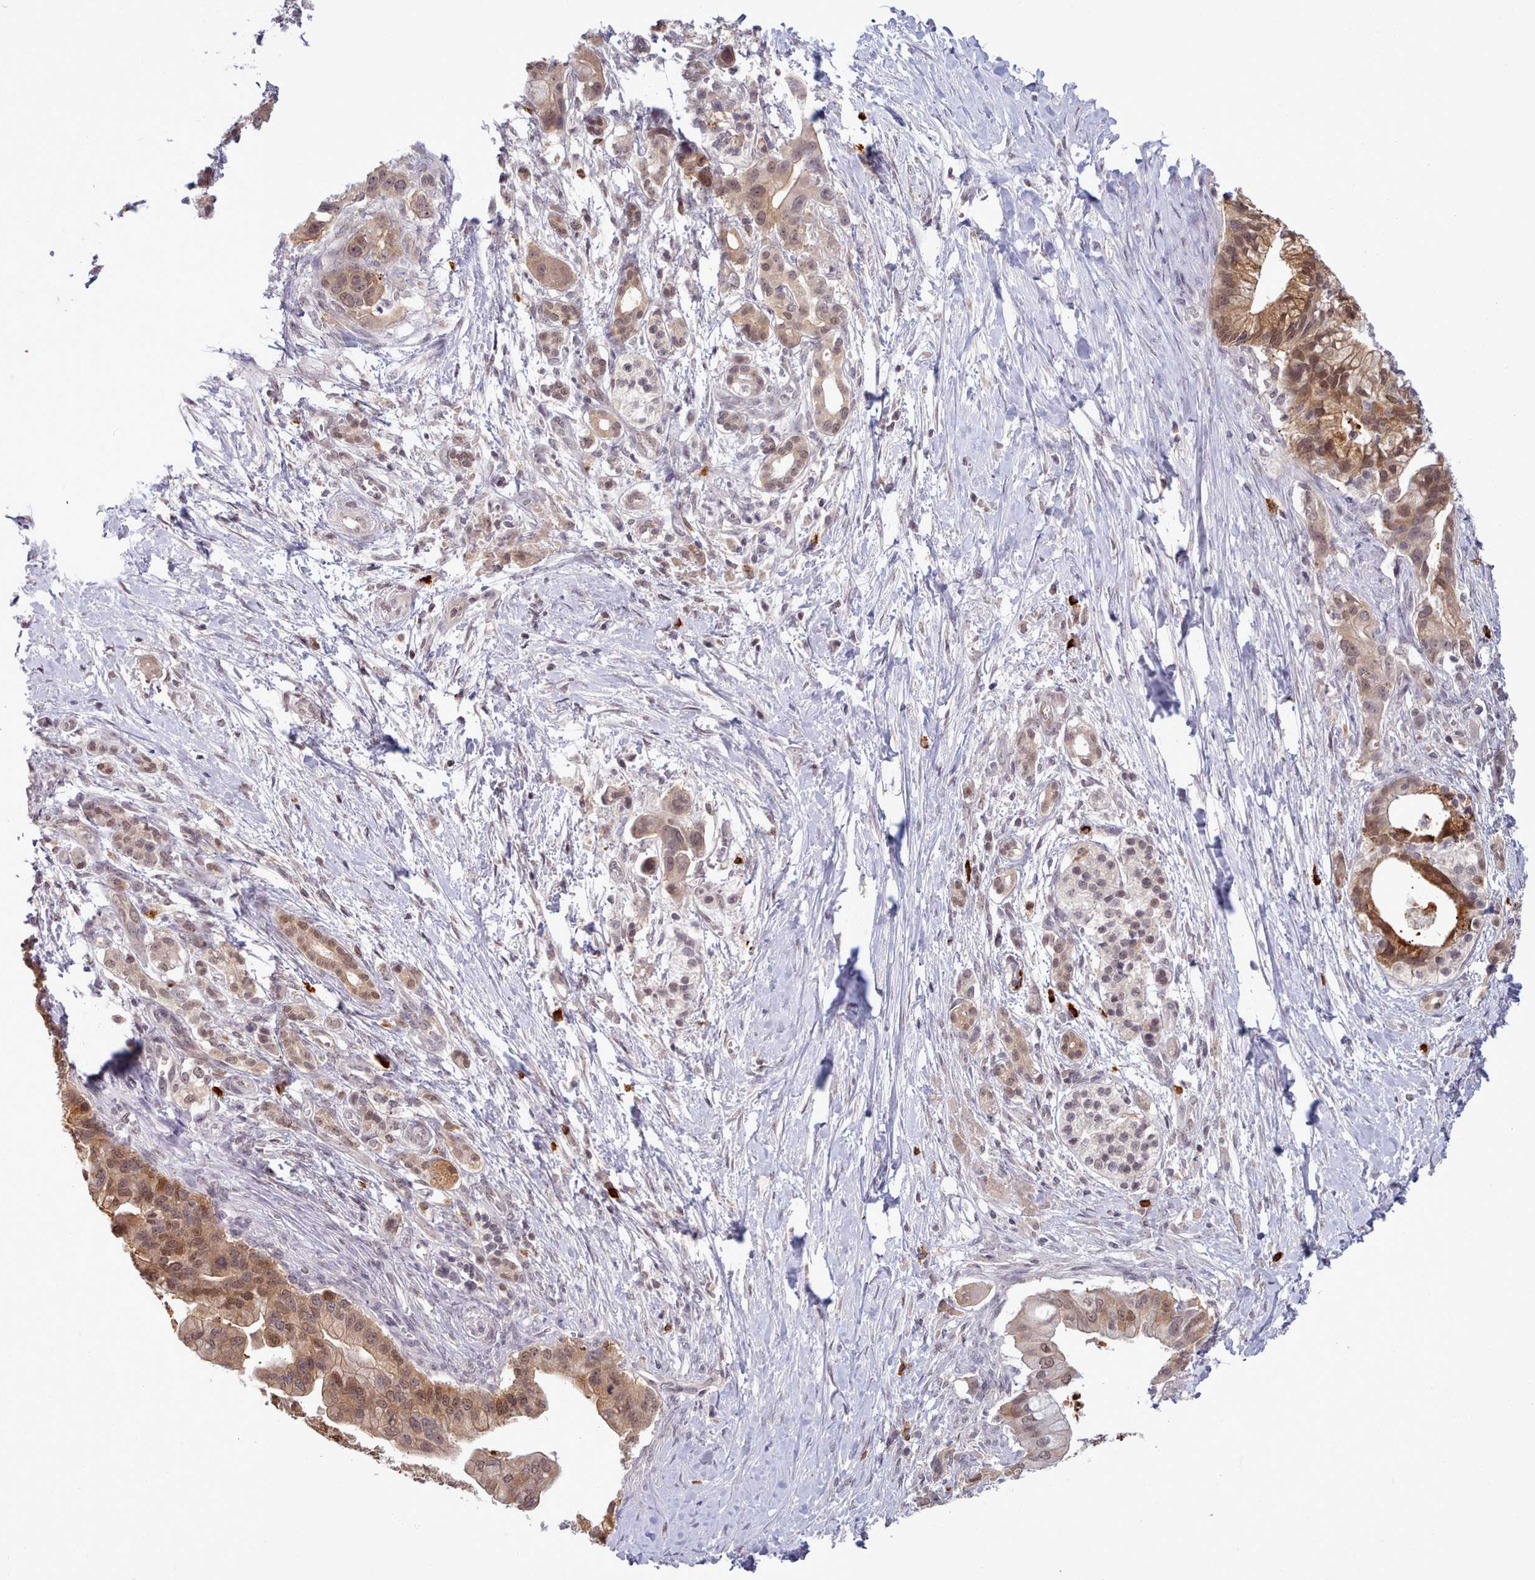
{"staining": {"intensity": "moderate", "quantity": ">75%", "location": "cytoplasmic/membranous,nuclear"}, "tissue": "pancreatic cancer", "cell_type": "Tumor cells", "image_type": "cancer", "snomed": [{"axis": "morphology", "description": "Adenocarcinoma, NOS"}, {"axis": "topography", "description": "Pancreas"}], "caption": "Adenocarcinoma (pancreatic) was stained to show a protein in brown. There is medium levels of moderate cytoplasmic/membranous and nuclear positivity in approximately >75% of tumor cells.", "gene": "ARL17A", "patient": {"sex": "male", "age": 68}}